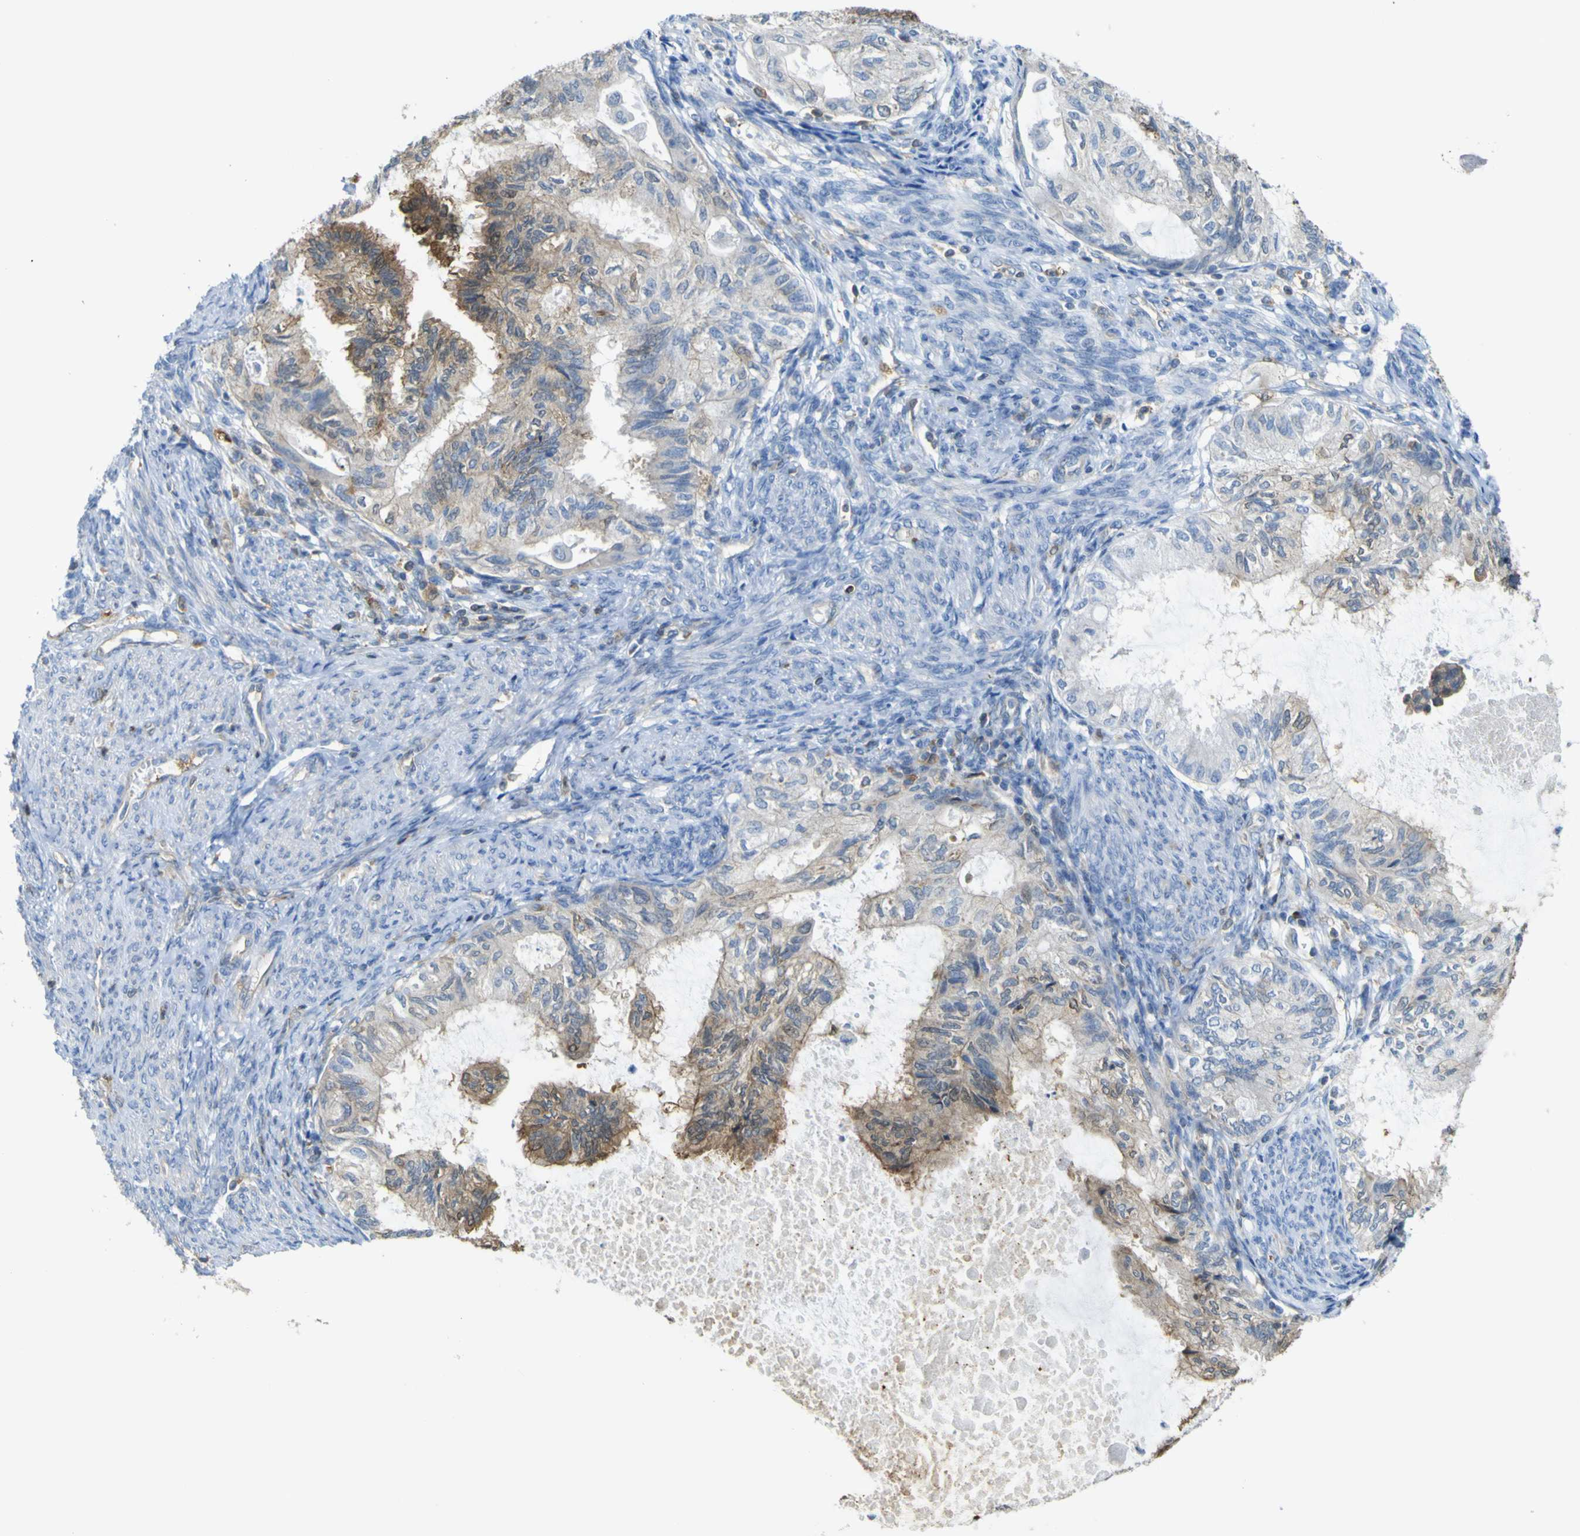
{"staining": {"intensity": "moderate", "quantity": "25%-75%", "location": "cytoplasmic/membranous"}, "tissue": "cervical cancer", "cell_type": "Tumor cells", "image_type": "cancer", "snomed": [{"axis": "morphology", "description": "Normal tissue, NOS"}, {"axis": "morphology", "description": "Adenocarcinoma, NOS"}, {"axis": "topography", "description": "Cervix"}, {"axis": "topography", "description": "Endometrium"}], "caption": "Immunohistochemistry histopathology image of human cervical adenocarcinoma stained for a protein (brown), which exhibits medium levels of moderate cytoplasmic/membranous positivity in about 25%-75% of tumor cells.", "gene": "ABHD3", "patient": {"sex": "female", "age": 86}}